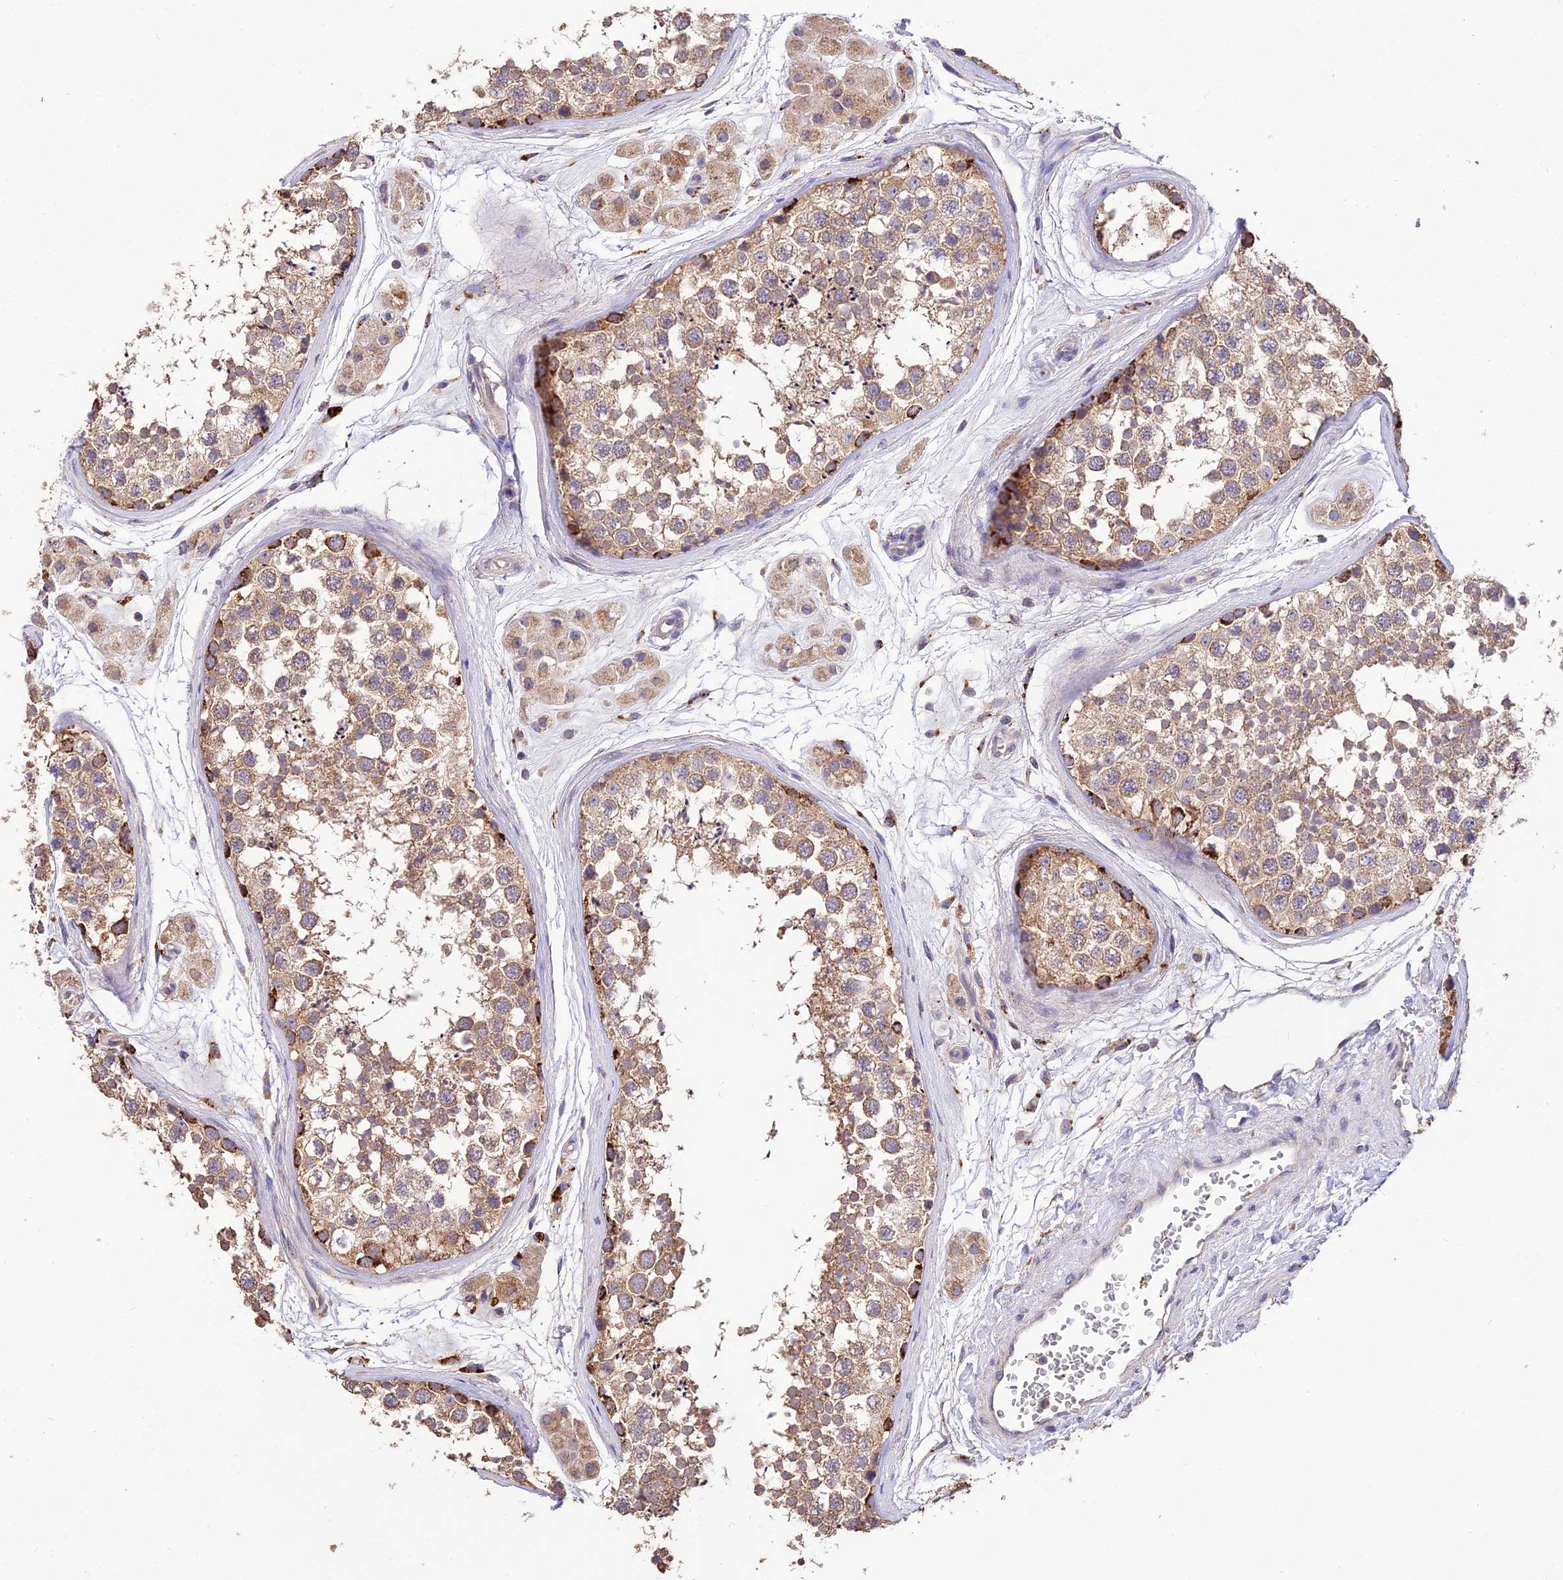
{"staining": {"intensity": "moderate", "quantity": ">75%", "location": "cytoplasmic/membranous"}, "tissue": "testis", "cell_type": "Cells in seminiferous ducts", "image_type": "normal", "snomed": [{"axis": "morphology", "description": "Normal tissue, NOS"}, {"axis": "topography", "description": "Testis"}], "caption": "The image exhibits a brown stain indicating the presence of a protein in the cytoplasmic/membranous of cells in seminiferous ducts in testis. (DAB = brown stain, brightfield microscopy at high magnification).", "gene": "SDHD", "patient": {"sex": "male", "age": 56}}